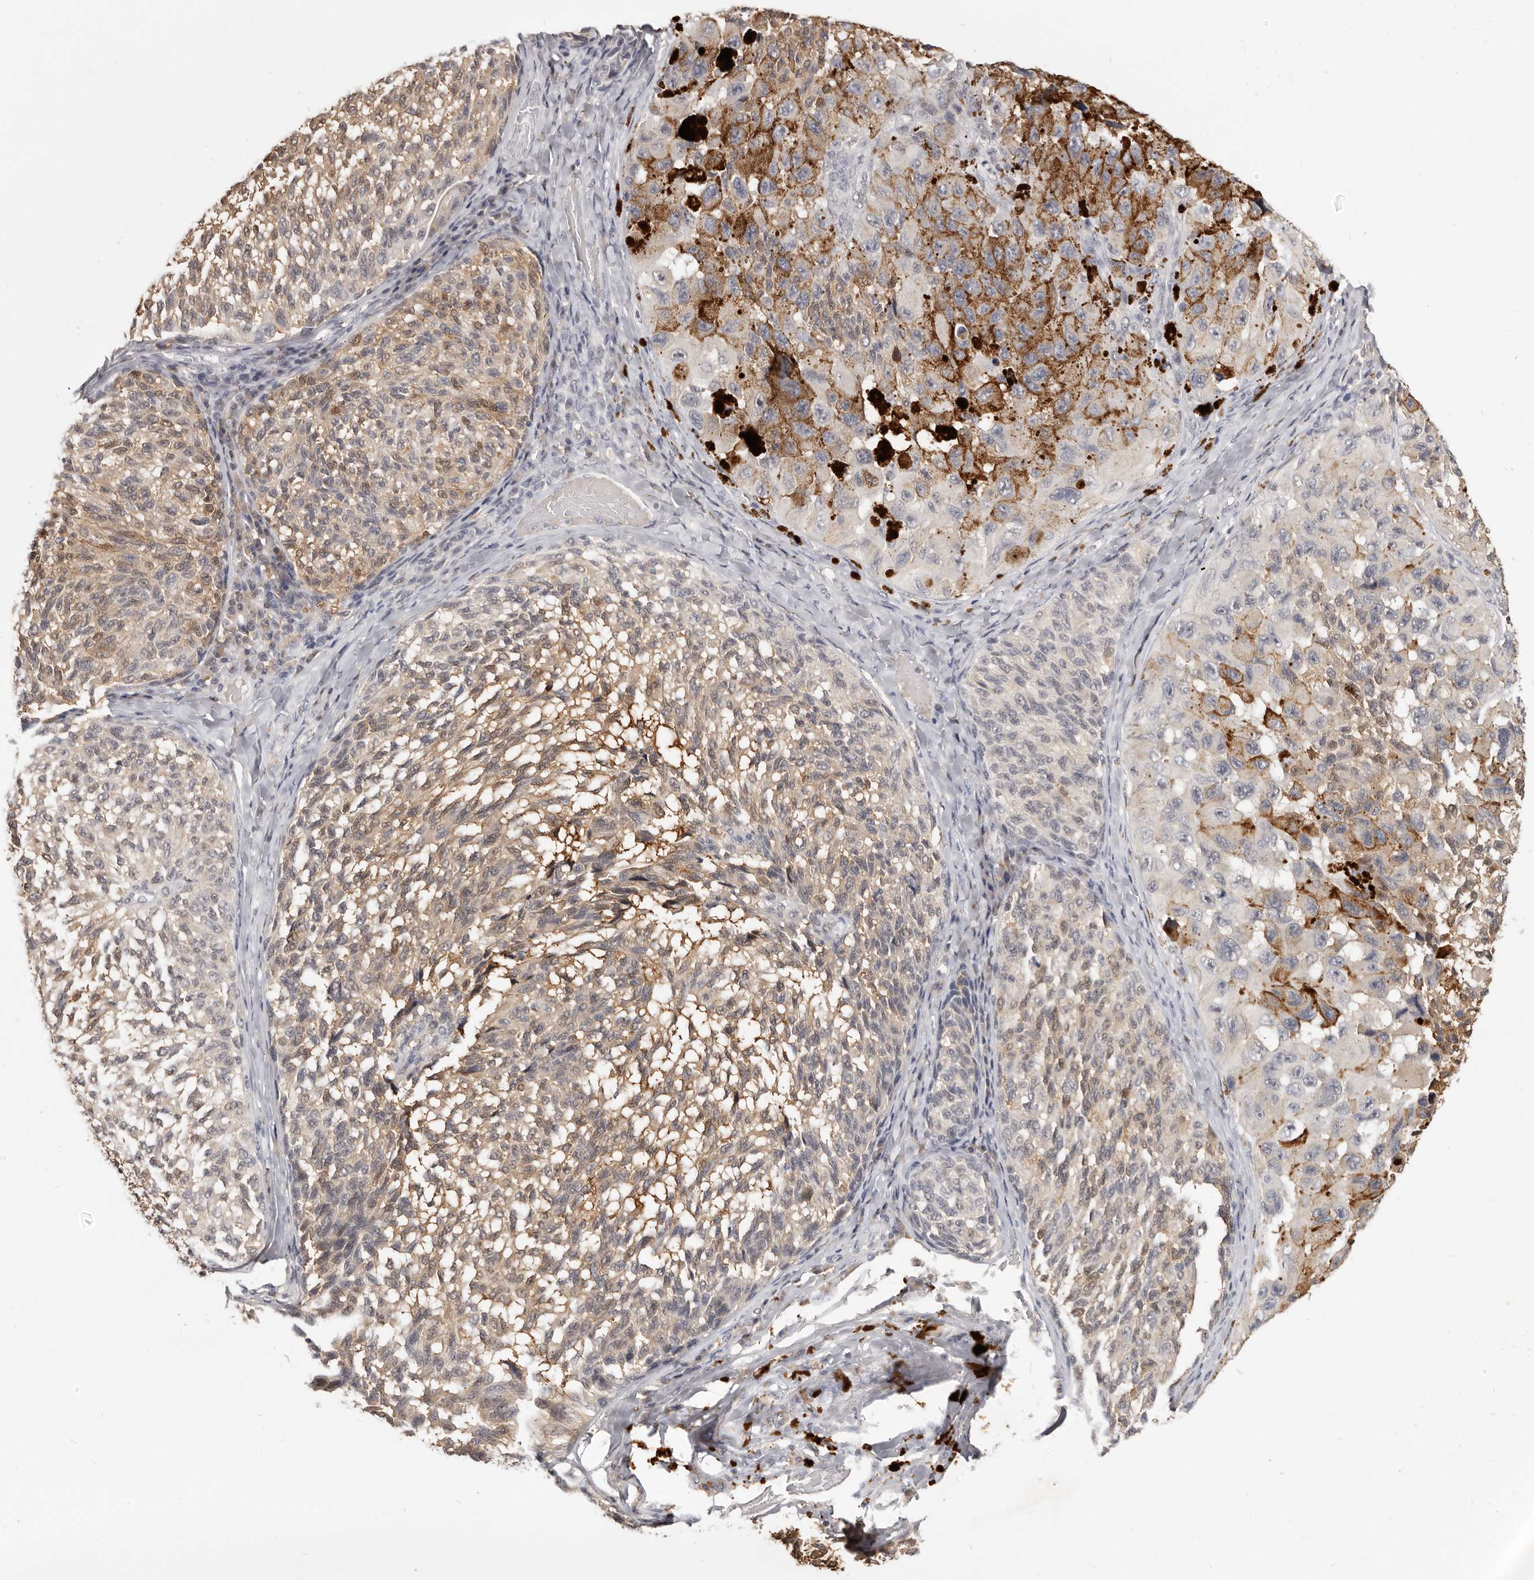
{"staining": {"intensity": "weak", "quantity": "25%-75%", "location": "cytoplasmic/membranous,nuclear"}, "tissue": "melanoma", "cell_type": "Tumor cells", "image_type": "cancer", "snomed": [{"axis": "morphology", "description": "Malignant melanoma, NOS"}, {"axis": "topography", "description": "Skin"}], "caption": "Immunohistochemistry (IHC) image of neoplastic tissue: human malignant melanoma stained using IHC reveals low levels of weak protein expression localized specifically in the cytoplasmic/membranous and nuclear of tumor cells, appearing as a cytoplasmic/membranous and nuclear brown color.", "gene": "TSPAN13", "patient": {"sex": "female", "age": 73}}